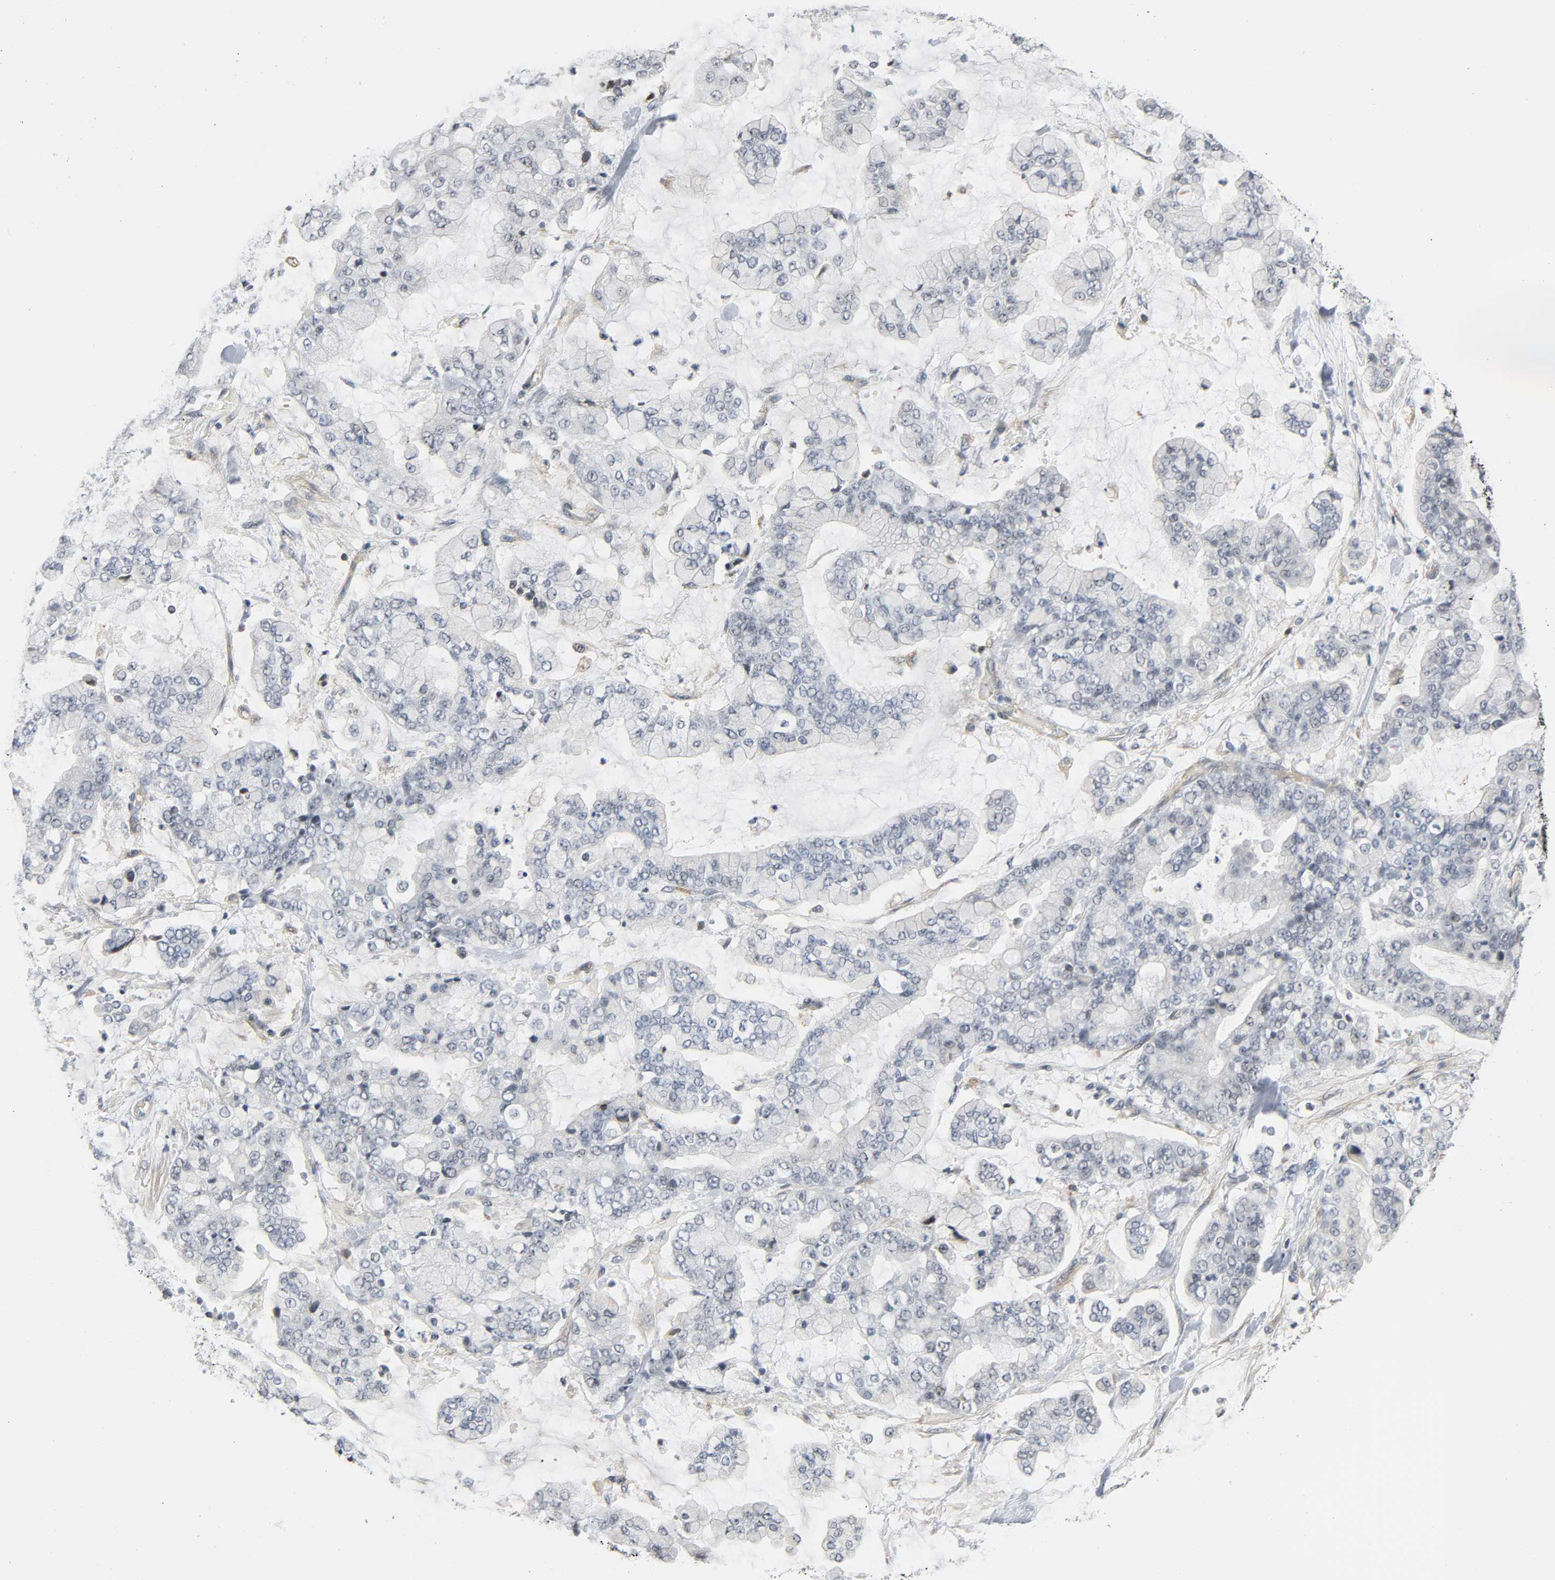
{"staining": {"intensity": "weak", "quantity": "<25%", "location": "cytoplasmic/membranous"}, "tissue": "stomach cancer", "cell_type": "Tumor cells", "image_type": "cancer", "snomed": [{"axis": "morphology", "description": "Normal tissue, NOS"}, {"axis": "morphology", "description": "Adenocarcinoma, NOS"}, {"axis": "topography", "description": "Stomach, upper"}, {"axis": "topography", "description": "Stomach"}], "caption": "Stomach cancer (adenocarcinoma) was stained to show a protein in brown. There is no significant expression in tumor cells.", "gene": "CD4", "patient": {"sex": "male", "age": 76}}